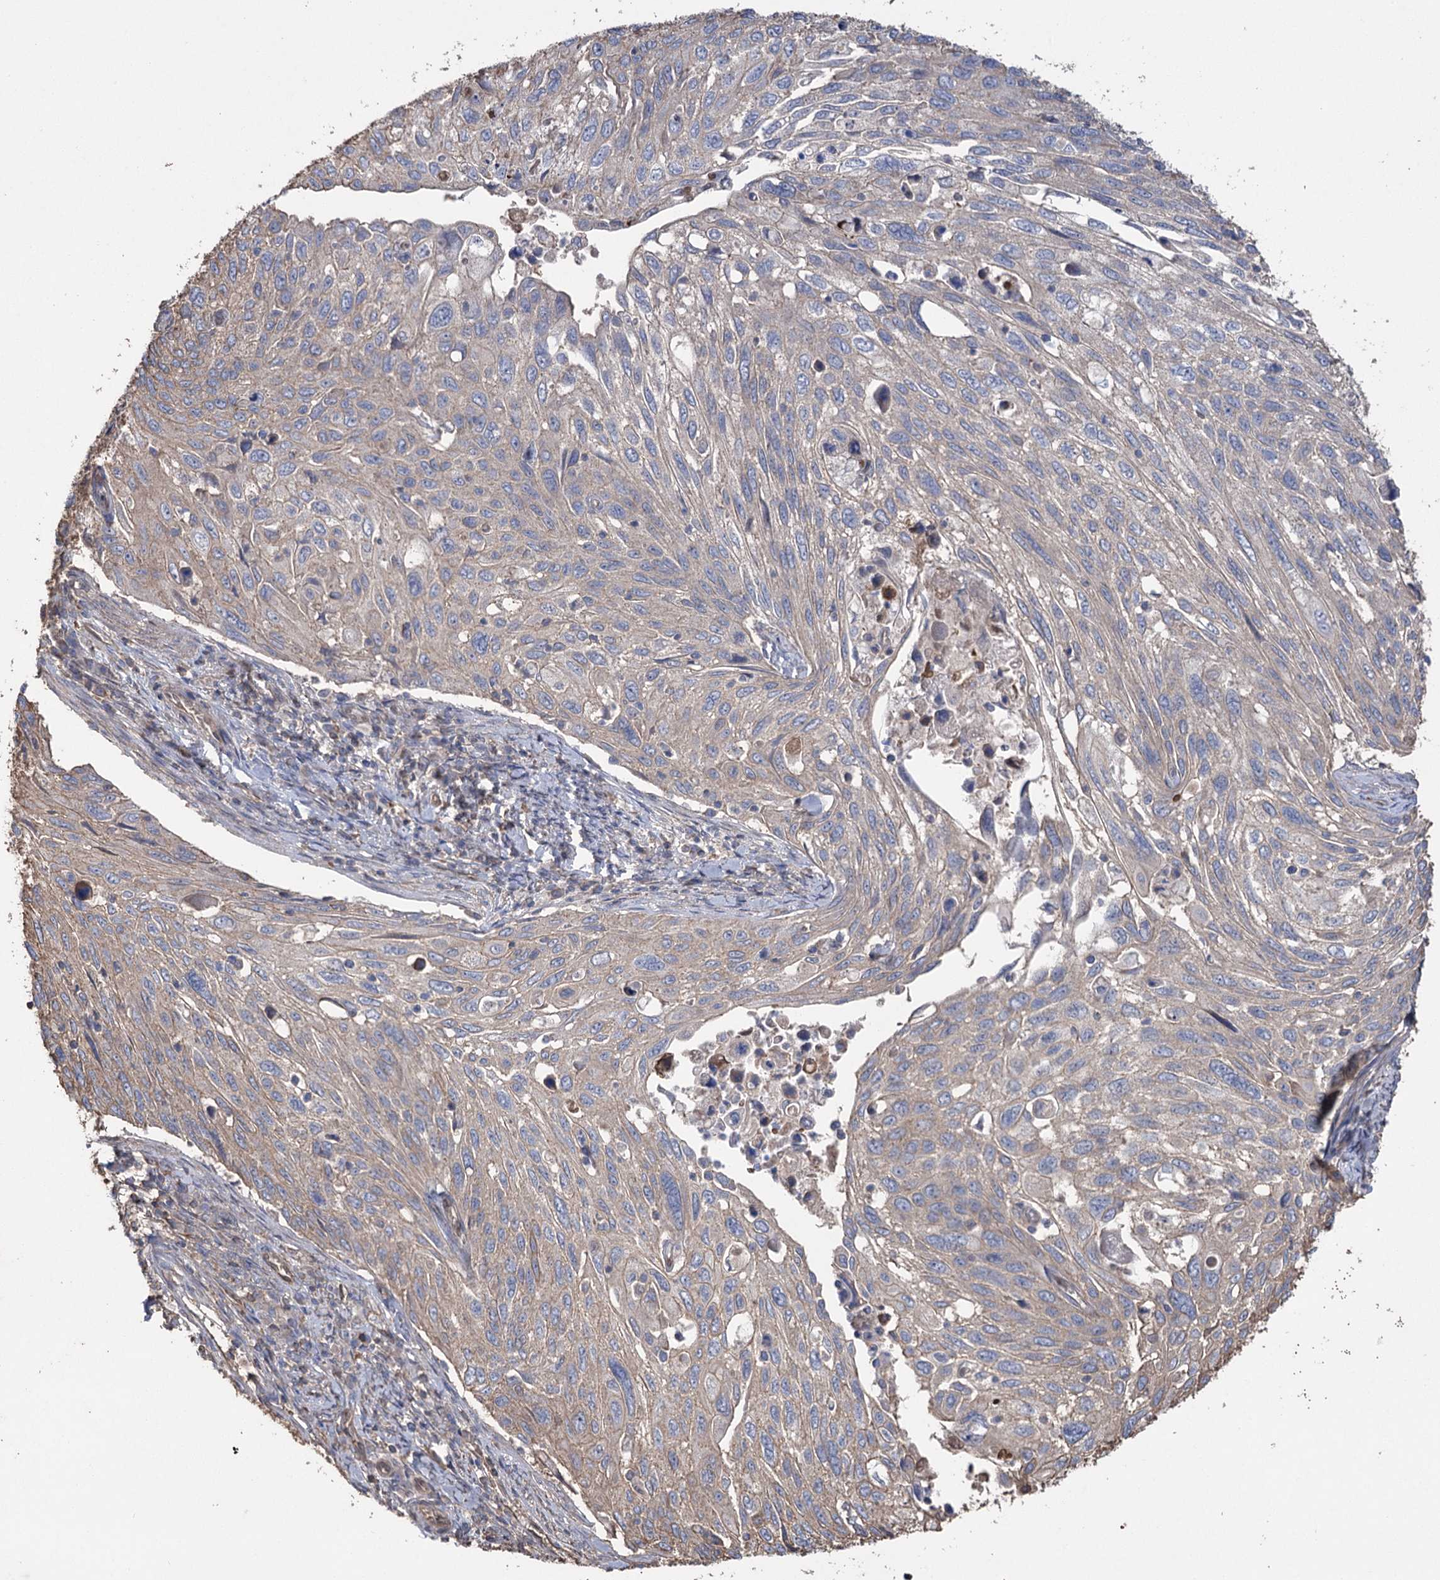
{"staining": {"intensity": "negative", "quantity": "none", "location": "none"}, "tissue": "cervical cancer", "cell_type": "Tumor cells", "image_type": "cancer", "snomed": [{"axis": "morphology", "description": "Squamous cell carcinoma, NOS"}, {"axis": "topography", "description": "Cervix"}], "caption": "Immunohistochemistry (IHC) photomicrograph of neoplastic tissue: human cervical cancer stained with DAB exhibits no significant protein positivity in tumor cells. The staining was performed using DAB to visualize the protein expression in brown, while the nuclei were stained in blue with hematoxylin (Magnification: 20x).", "gene": "FAM13B", "patient": {"sex": "female", "age": 70}}